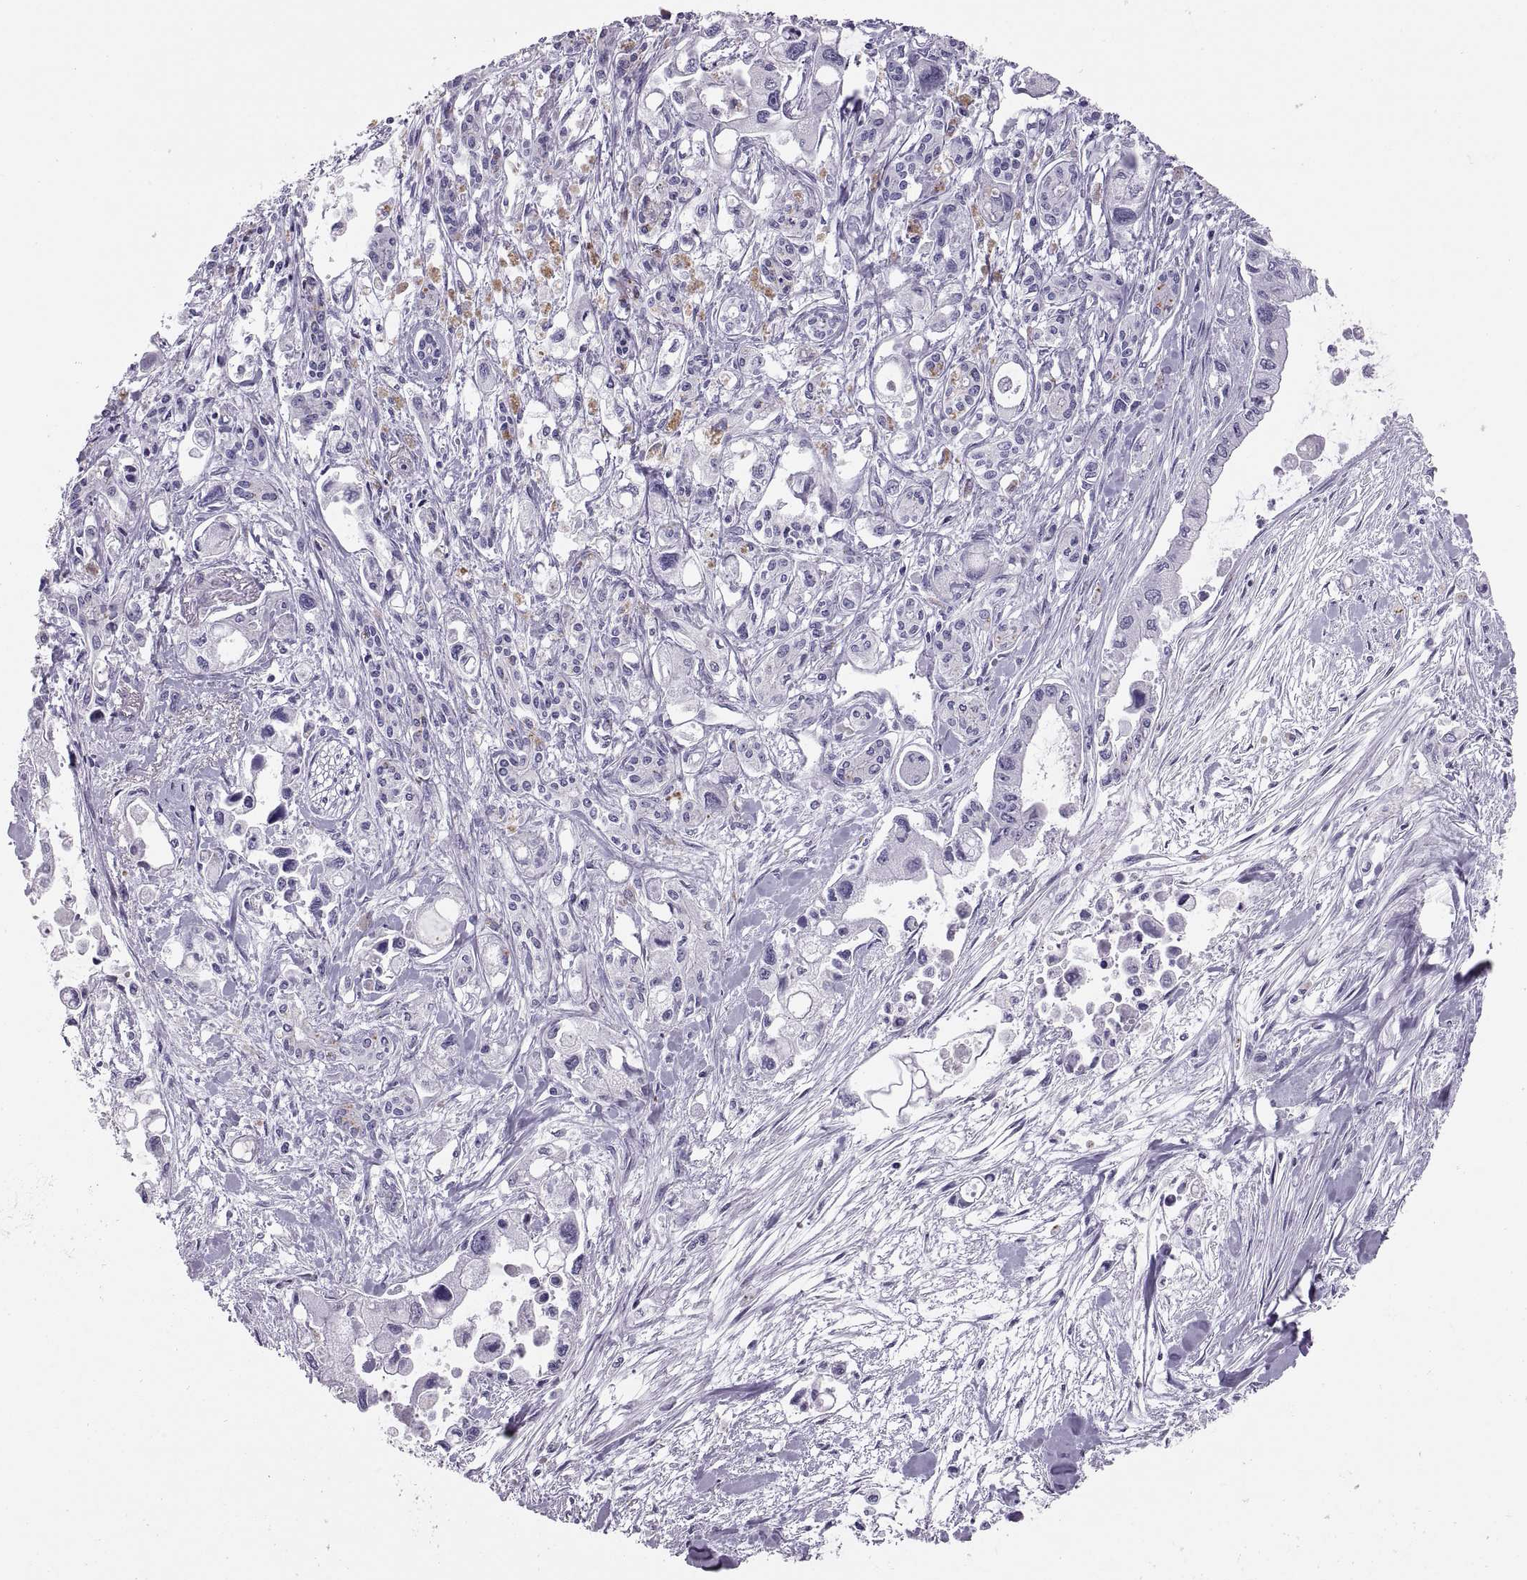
{"staining": {"intensity": "negative", "quantity": "none", "location": "none"}, "tissue": "pancreatic cancer", "cell_type": "Tumor cells", "image_type": "cancer", "snomed": [{"axis": "morphology", "description": "Adenocarcinoma, NOS"}, {"axis": "topography", "description": "Pancreas"}], "caption": "Immunohistochemical staining of adenocarcinoma (pancreatic) demonstrates no significant staining in tumor cells.", "gene": "QRICH2", "patient": {"sex": "female", "age": 61}}